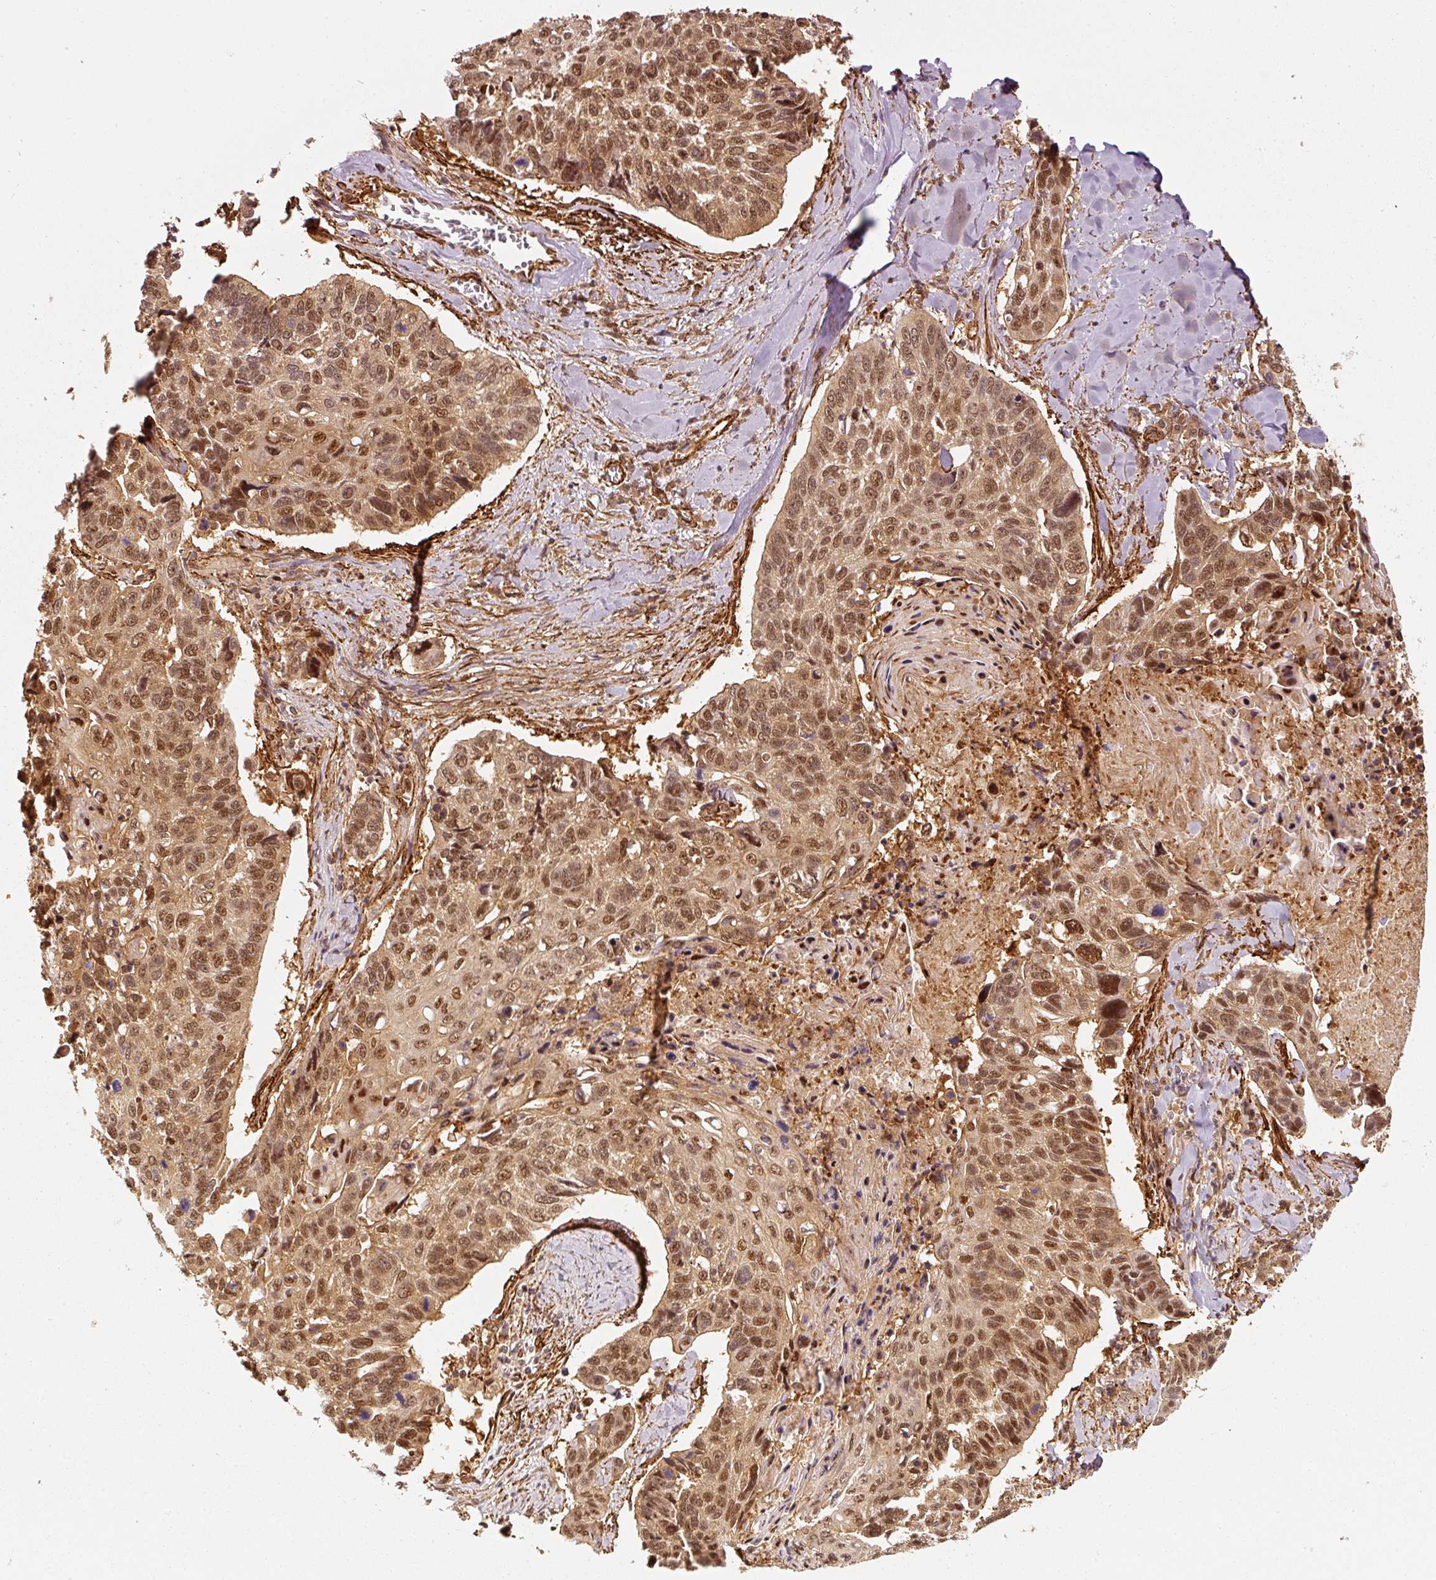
{"staining": {"intensity": "moderate", "quantity": ">75%", "location": "cytoplasmic/membranous,nuclear"}, "tissue": "lung cancer", "cell_type": "Tumor cells", "image_type": "cancer", "snomed": [{"axis": "morphology", "description": "Squamous cell carcinoma, NOS"}, {"axis": "topography", "description": "Lung"}], "caption": "Protein expression by immunohistochemistry shows moderate cytoplasmic/membranous and nuclear expression in approximately >75% of tumor cells in lung cancer.", "gene": "PSMD1", "patient": {"sex": "male", "age": 62}}